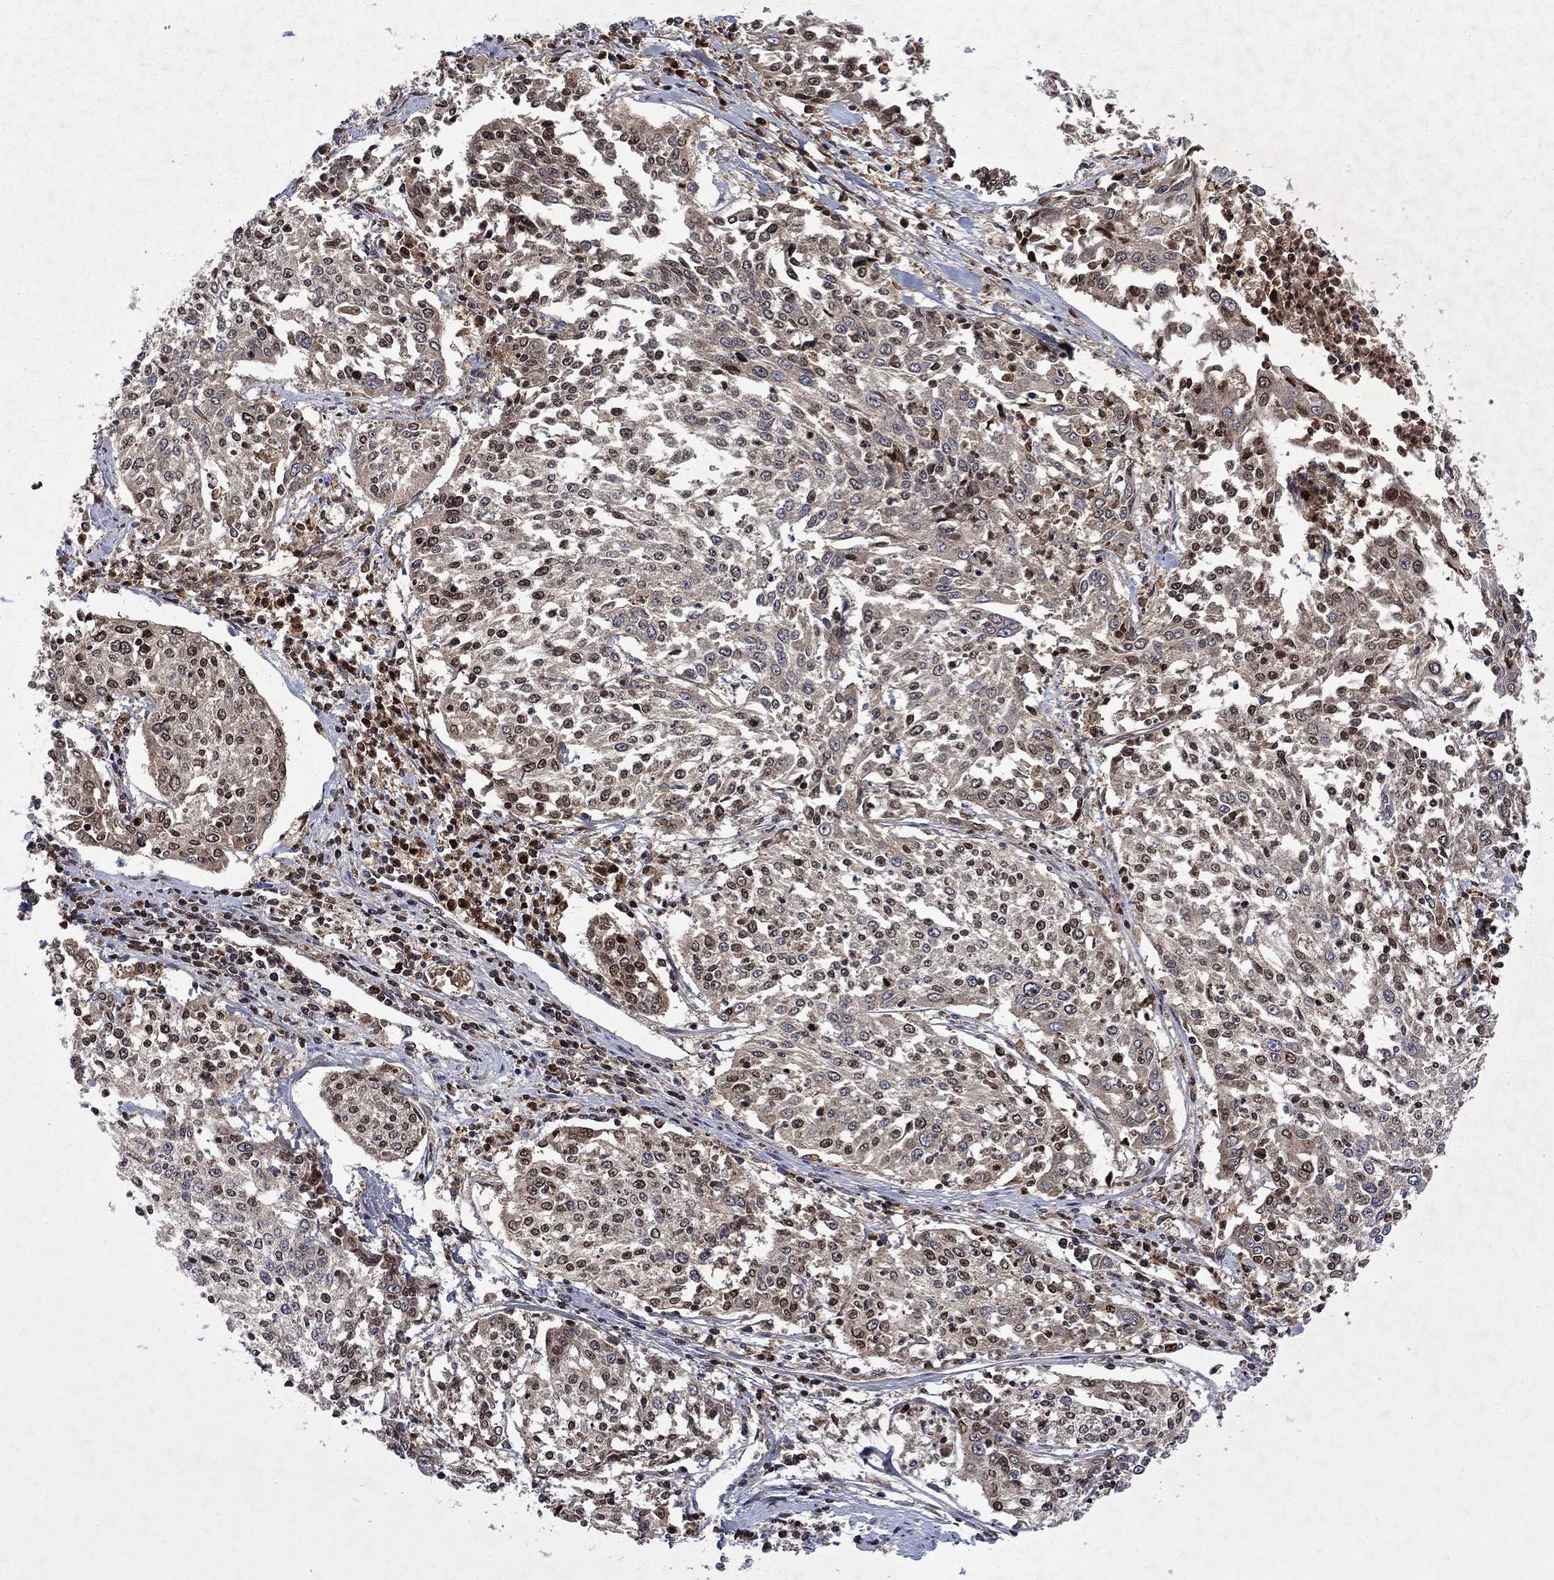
{"staining": {"intensity": "negative", "quantity": "none", "location": "none"}, "tissue": "cervical cancer", "cell_type": "Tumor cells", "image_type": "cancer", "snomed": [{"axis": "morphology", "description": "Squamous cell carcinoma, NOS"}, {"axis": "topography", "description": "Cervix"}], "caption": "Human cervical cancer stained for a protein using immunohistochemistry reveals no staining in tumor cells.", "gene": "TMEM33", "patient": {"sex": "female", "age": 41}}